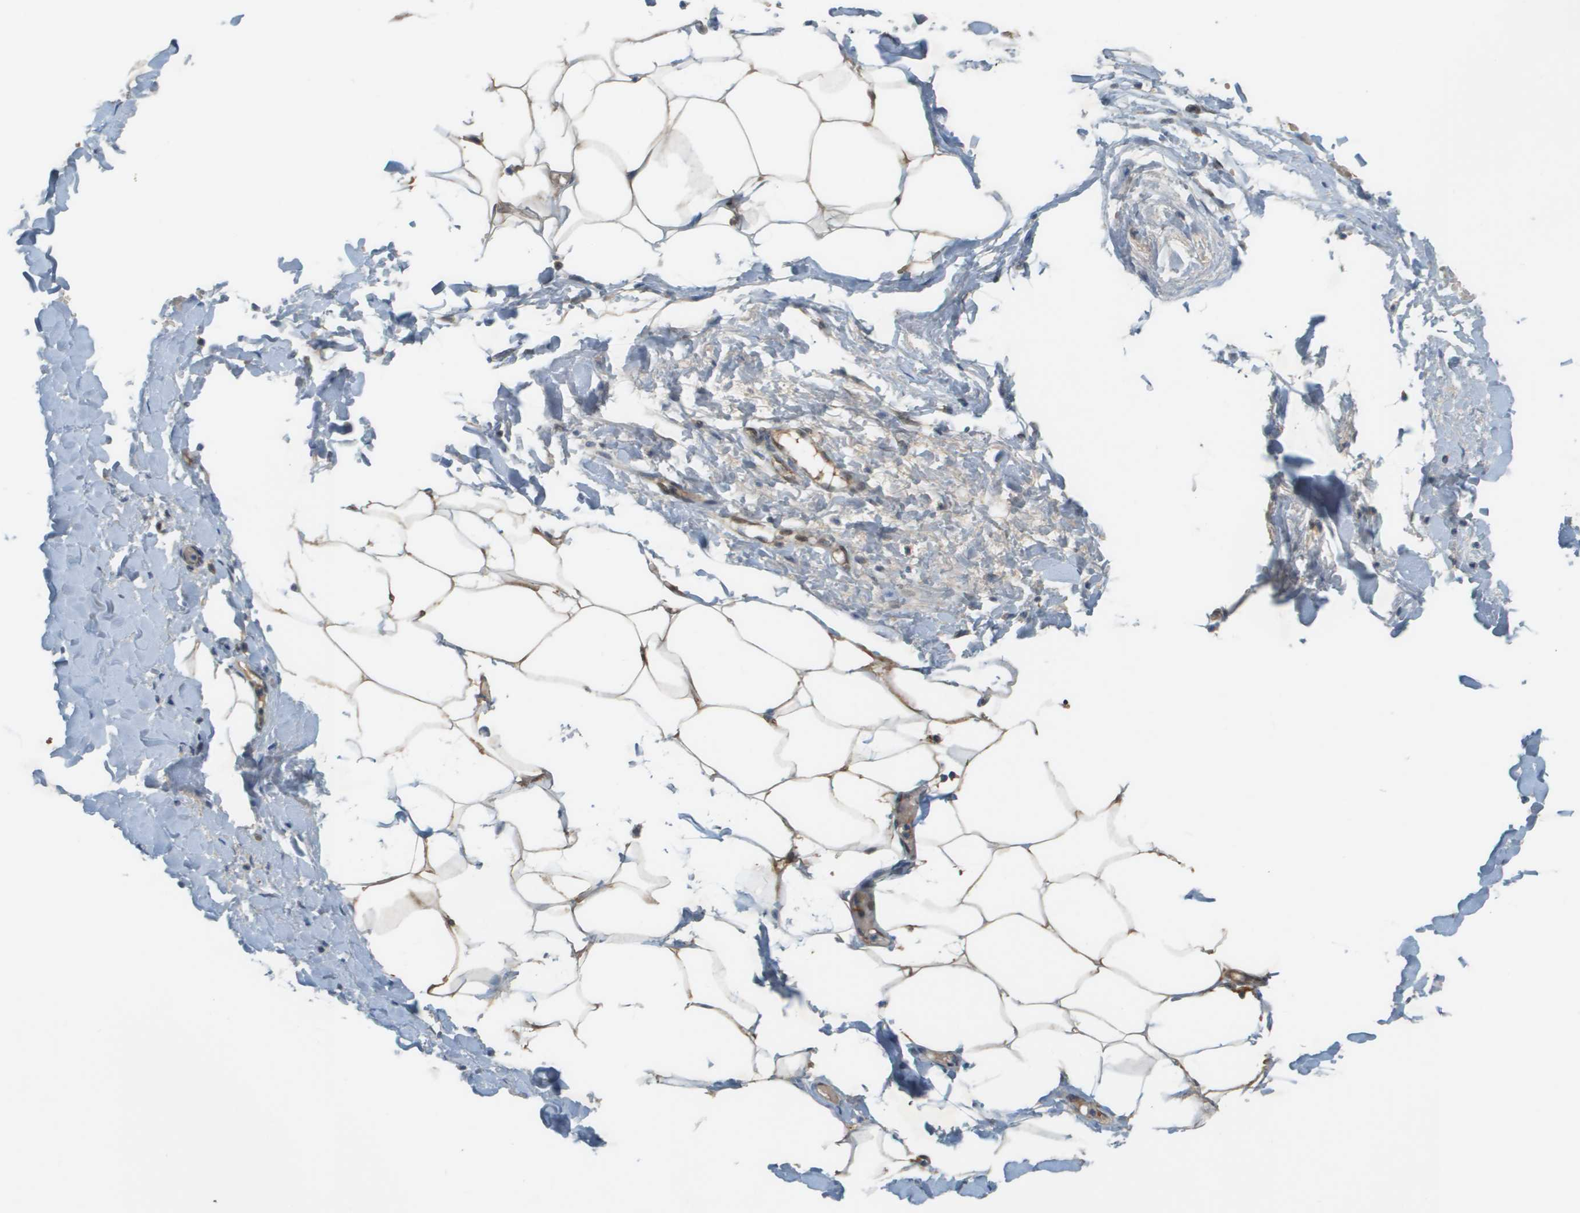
{"staining": {"intensity": "moderate", "quantity": "25%-75%", "location": "cytoplasmic/membranous"}, "tissue": "adipose tissue", "cell_type": "Adipocytes", "image_type": "normal", "snomed": [{"axis": "morphology", "description": "Normal tissue, NOS"}, {"axis": "topography", "description": "Soft tissue"}, {"axis": "topography", "description": "Vascular tissue"}], "caption": "Adipose tissue stained for a protein reveals moderate cytoplasmic/membranous positivity in adipocytes. The staining was performed using DAB (3,3'-diaminobenzidine) to visualize the protein expression in brown, while the nuclei were stained in blue with hematoxylin (Magnification: 20x).", "gene": "CACNB4", "patient": {"sex": "female", "age": 35}}